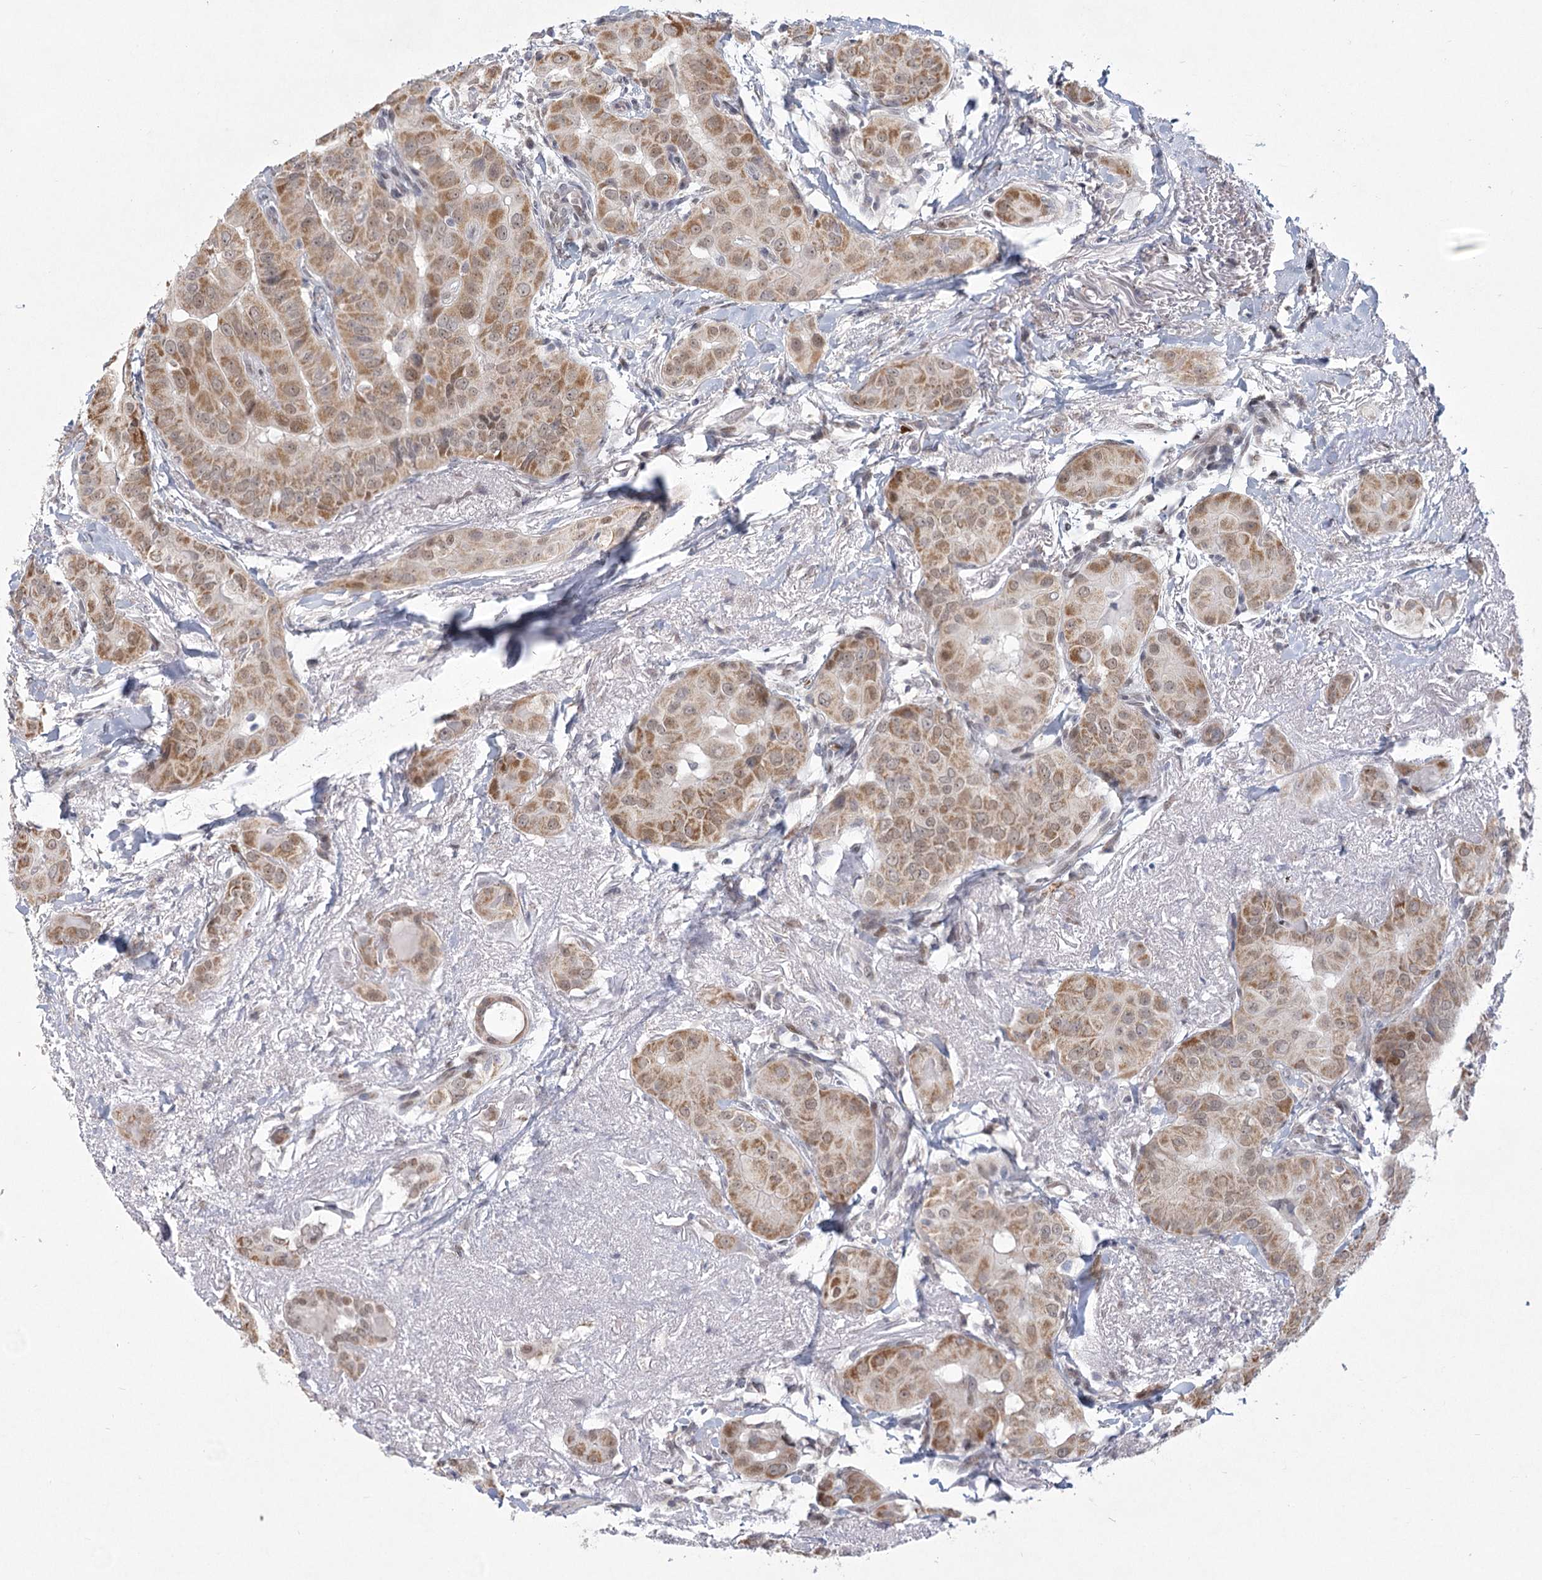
{"staining": {"intensity": "moderate", "quantity": ">75%", "location": "cytoplasmic/membranous"}, "tissue": "thyroid cancer", "cell_type": "Tumor cells", "image_type": "cancer", "snomed": [{"axis": "morphology", "description": "Papillary adenocarcinoma, NOS"}, {"axis": "topography", "description": "Thyroid gland"}], "caption": "Protein staining demonstrates moderate cytoplasmic/membranous expression in approximately >75% of tumor cells in thyroid papillary adenocarcinoma.", "gene": "CIB4", "patient": {"sex": "male", "age": 33}}